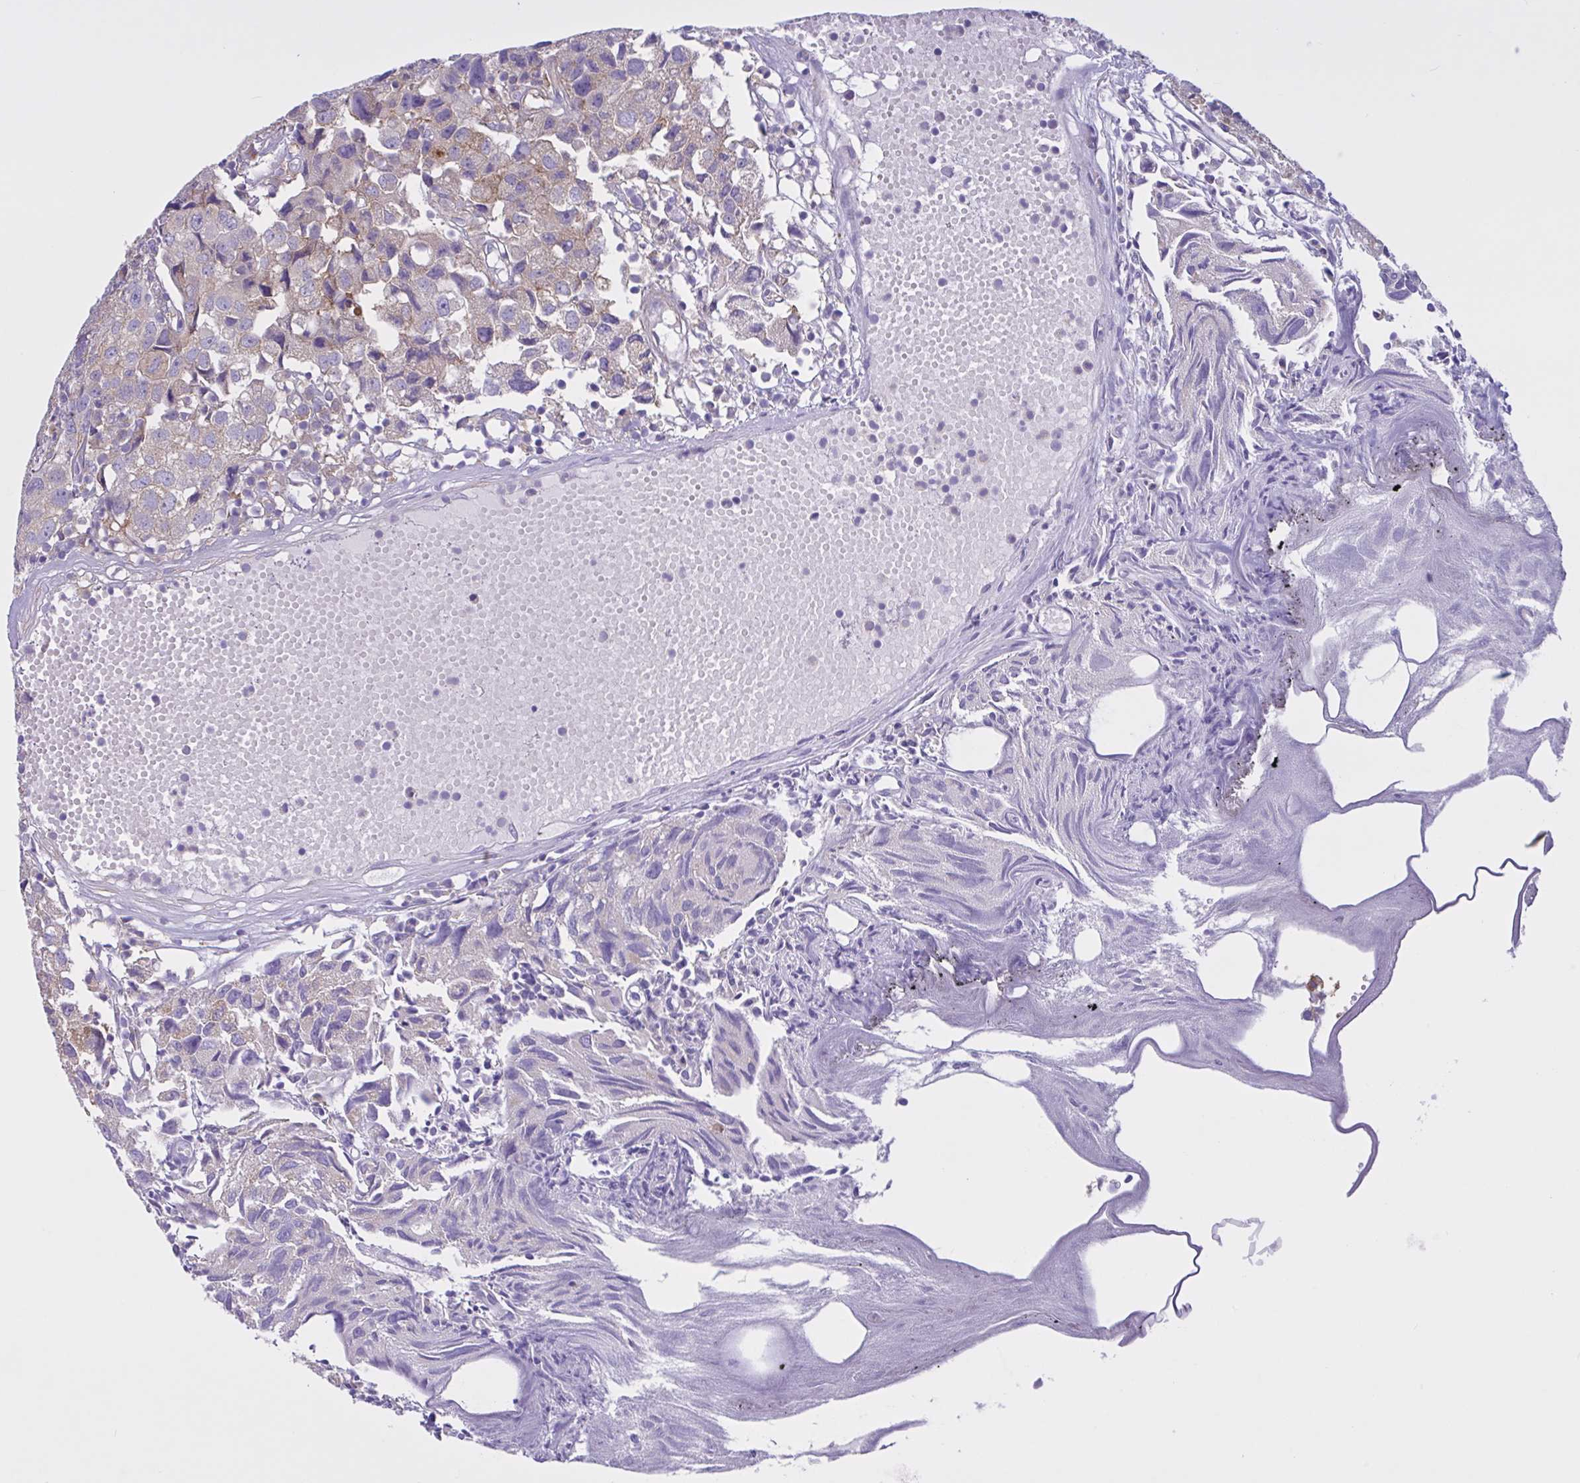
{"staining": {"intensity": "weak", "quantity": "<25%", "location": "cytoplasmic/membranous"}, "tissue": "urothelial cancer", "cell_type": "Tumor cells", "image_type": "cancer", "snomed": [{"axis": "morphology", "description": "Urothelial carcinoma, High grade"}, {"axis": "topography", "description": "Urinary bladder"}], "caption": "Tumor cells are negative for protein expression in human urothelial carcinoma (high-grade). (Brightfield microscopy of DAB IHC at high magnification).", "gene": "OR51M1", "patient": {"sex": "female", "age": 75}}